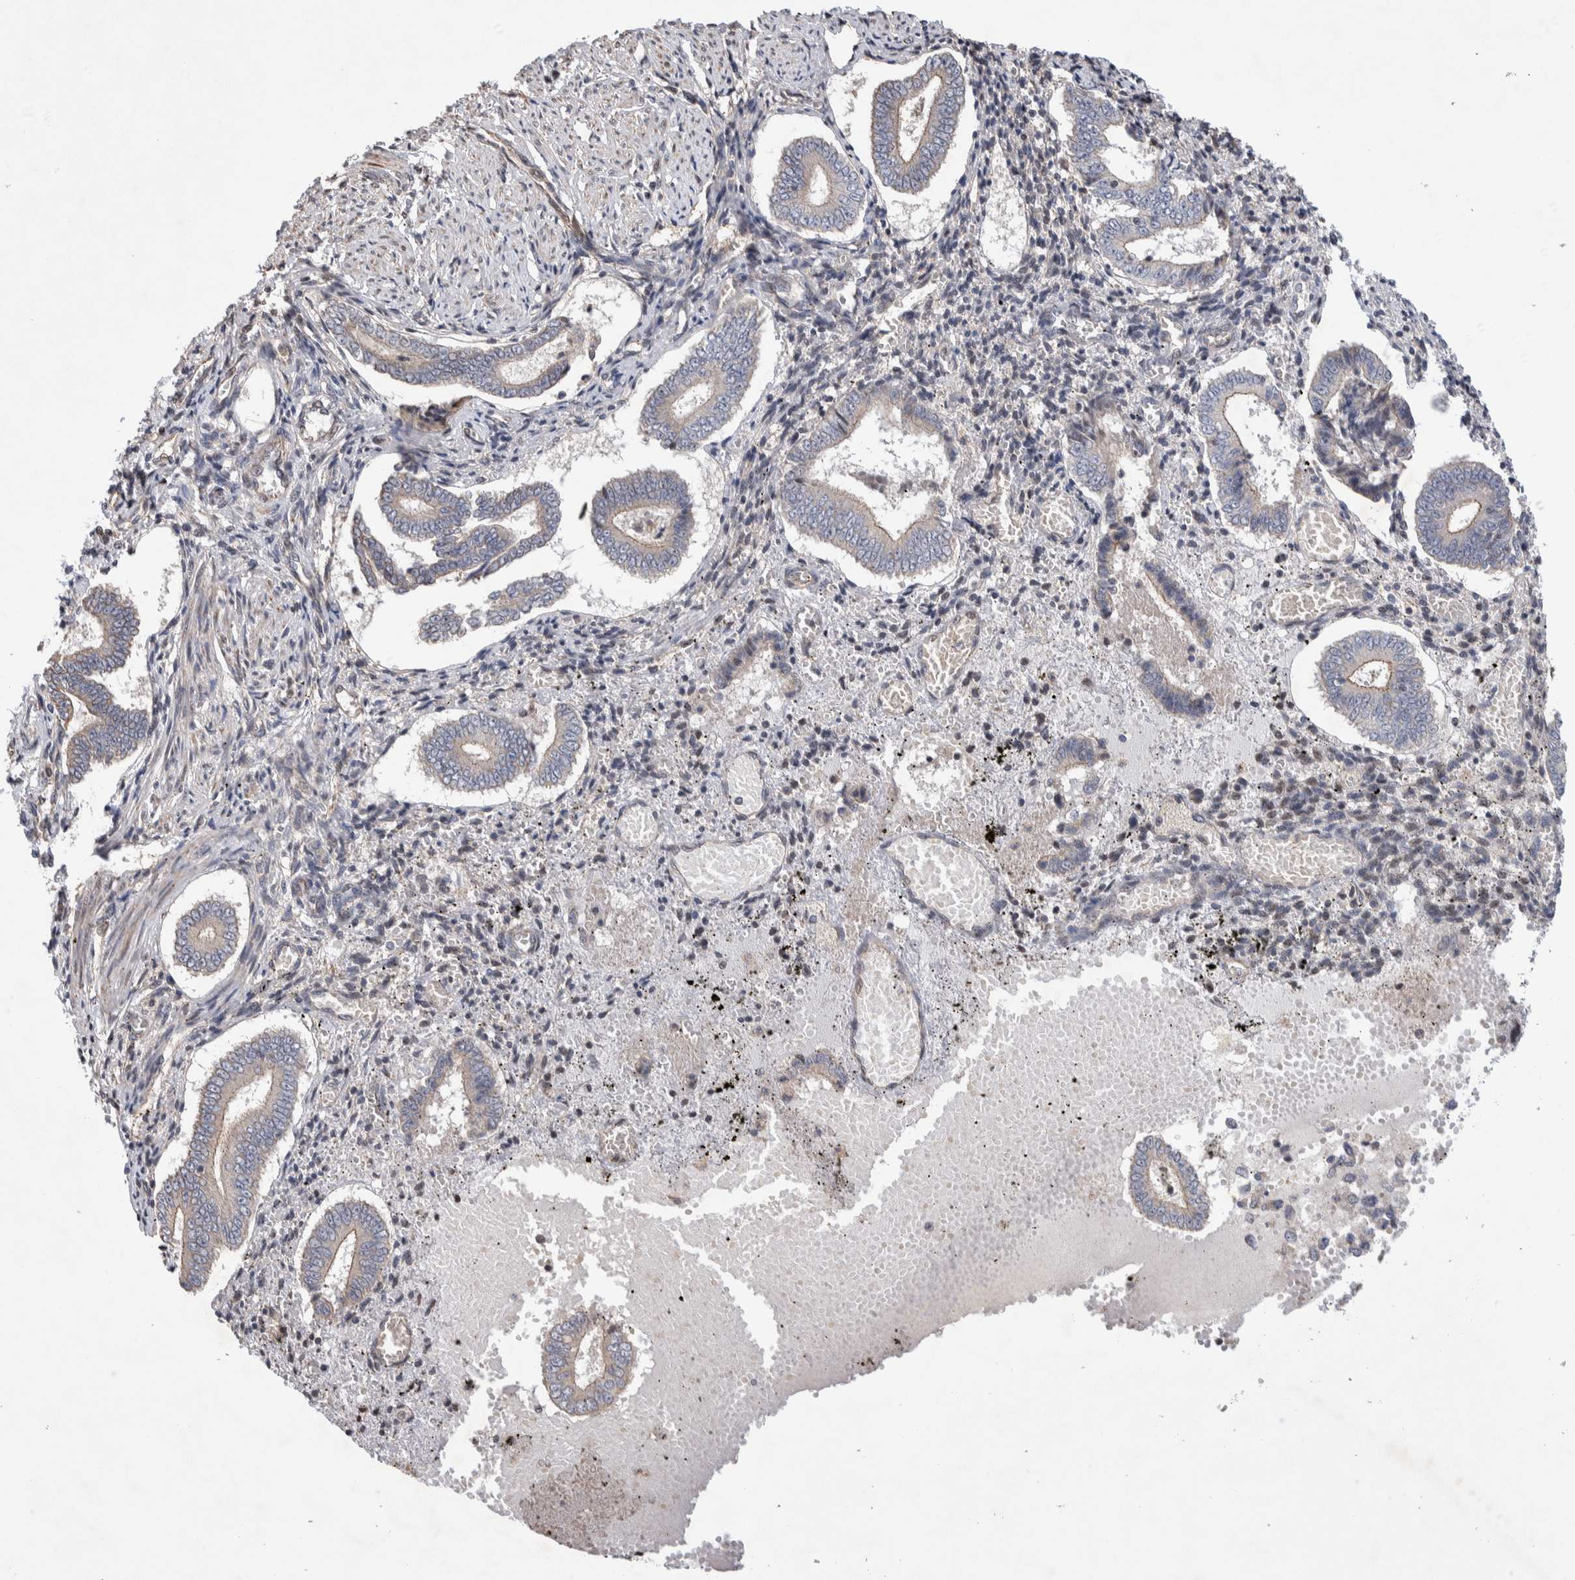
{"staining": {"intensity": "negative", "quantity": "none", "location": "none"}, "tissue": "endometrium", "cell_type": "Cells in endometrial stroma", "image_type": "normal", "snomed": [{"axis": "morphology", "description": "Normal tissue, NOS"}, {"axis": "topography", "description": "Endometrium"}], "caption": "The micrograph shows no staining of cells in endometrial stroma in normal endometrium. Nuclei are stained in blue.", "gene": "LZTS1", "patient": {"sex": "female", "age": 42}}